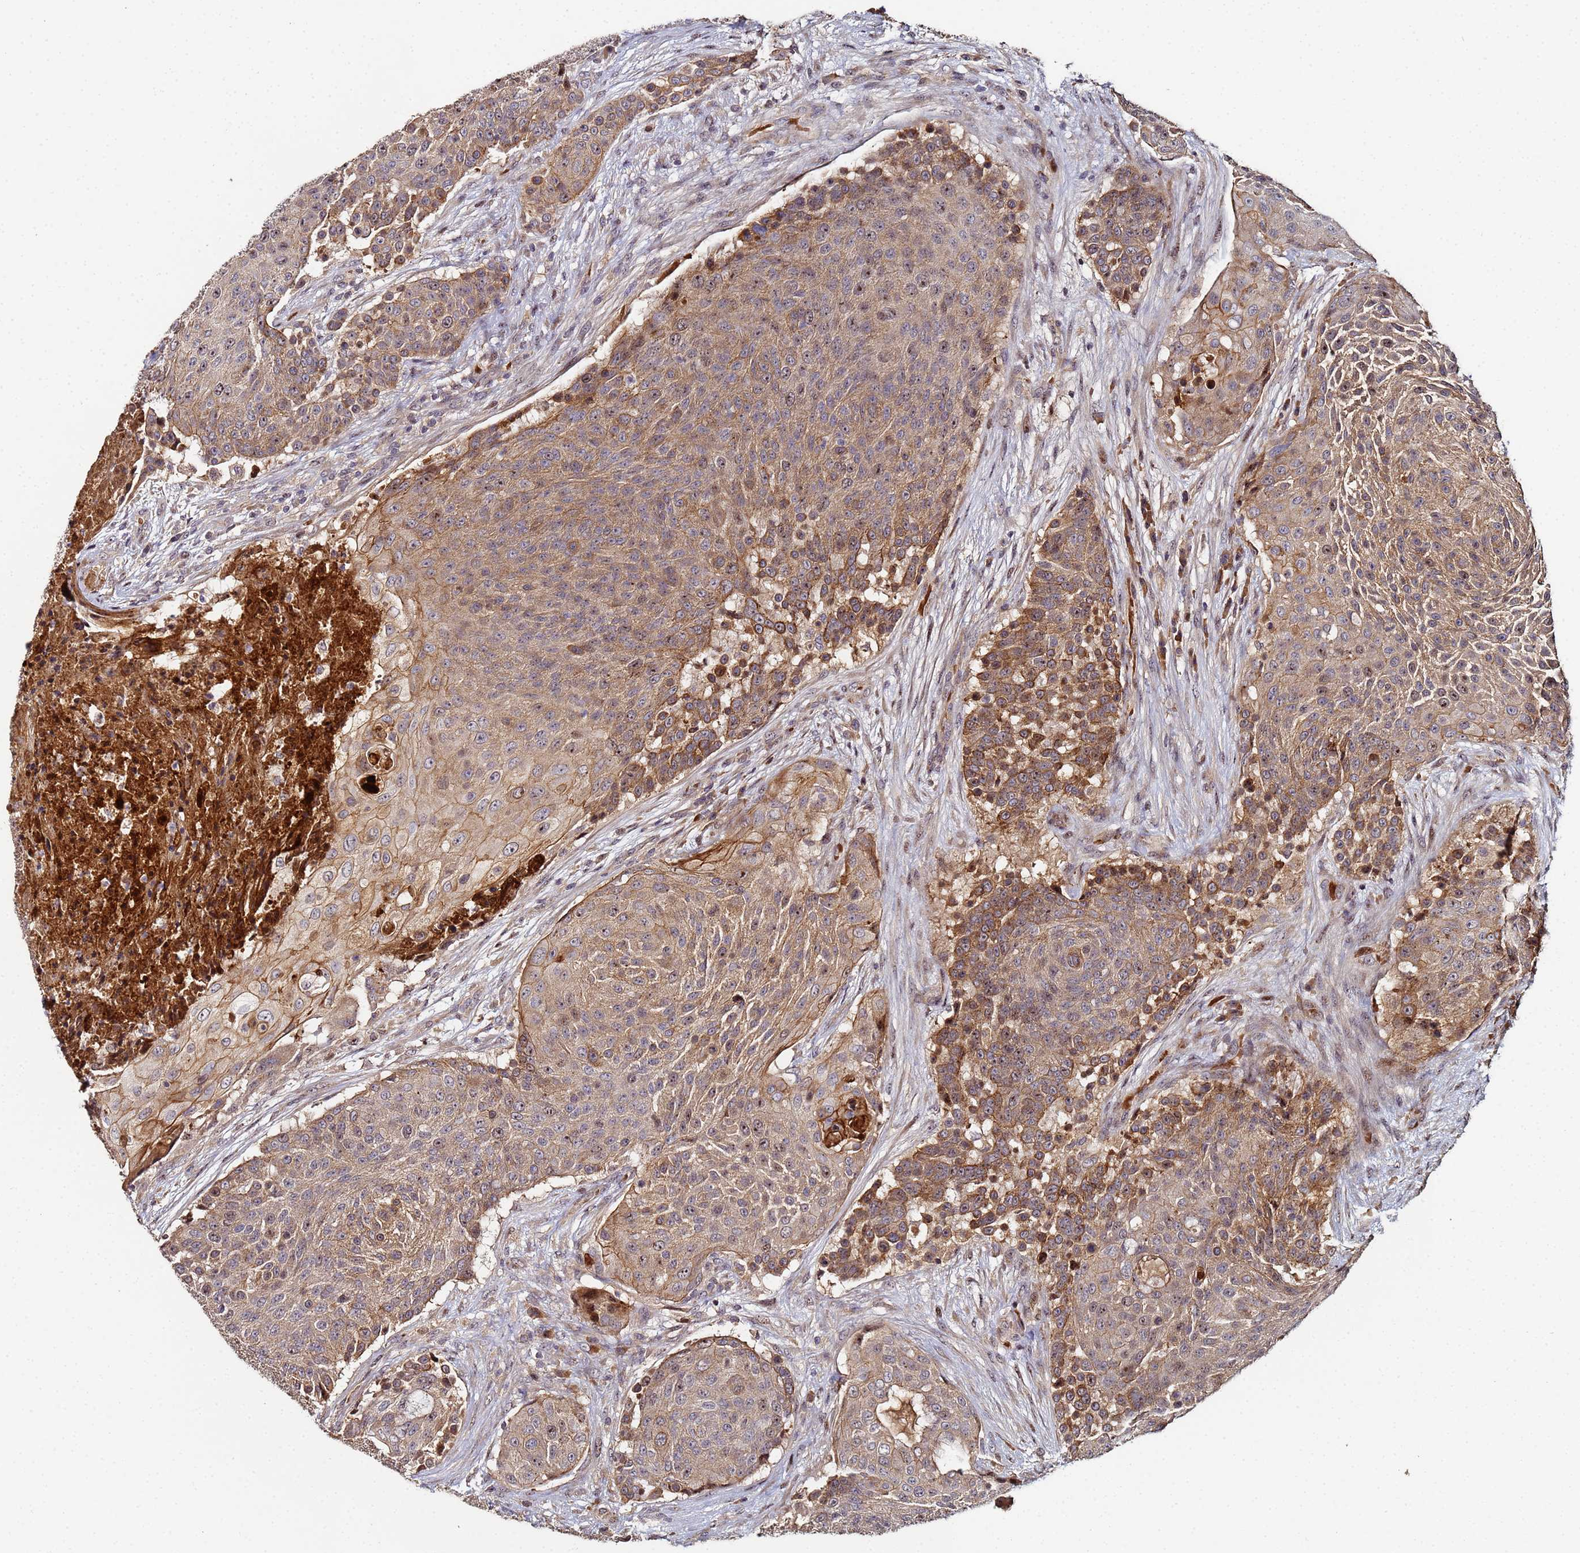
{"staining": {"intensity": "moderate", "quantity": ">75%", "location": "cytoplasmic/membranous,nuclear"}, "tissue": "urothelial cancer", "cell_type": "Tumor cells", "image_type": "cancer", "snomed": [{"axis": "morphology", "description": "Urothelial carcinoma, High grade"}, {"axis": "topography", "description": "Urinary bladder"}], "caption": "Human urothelial cancer stained with a protein marker reveals moderate staining in tumor cells.", "gene": "OSER1", "patient": {"sex": "female", "age": 63}}